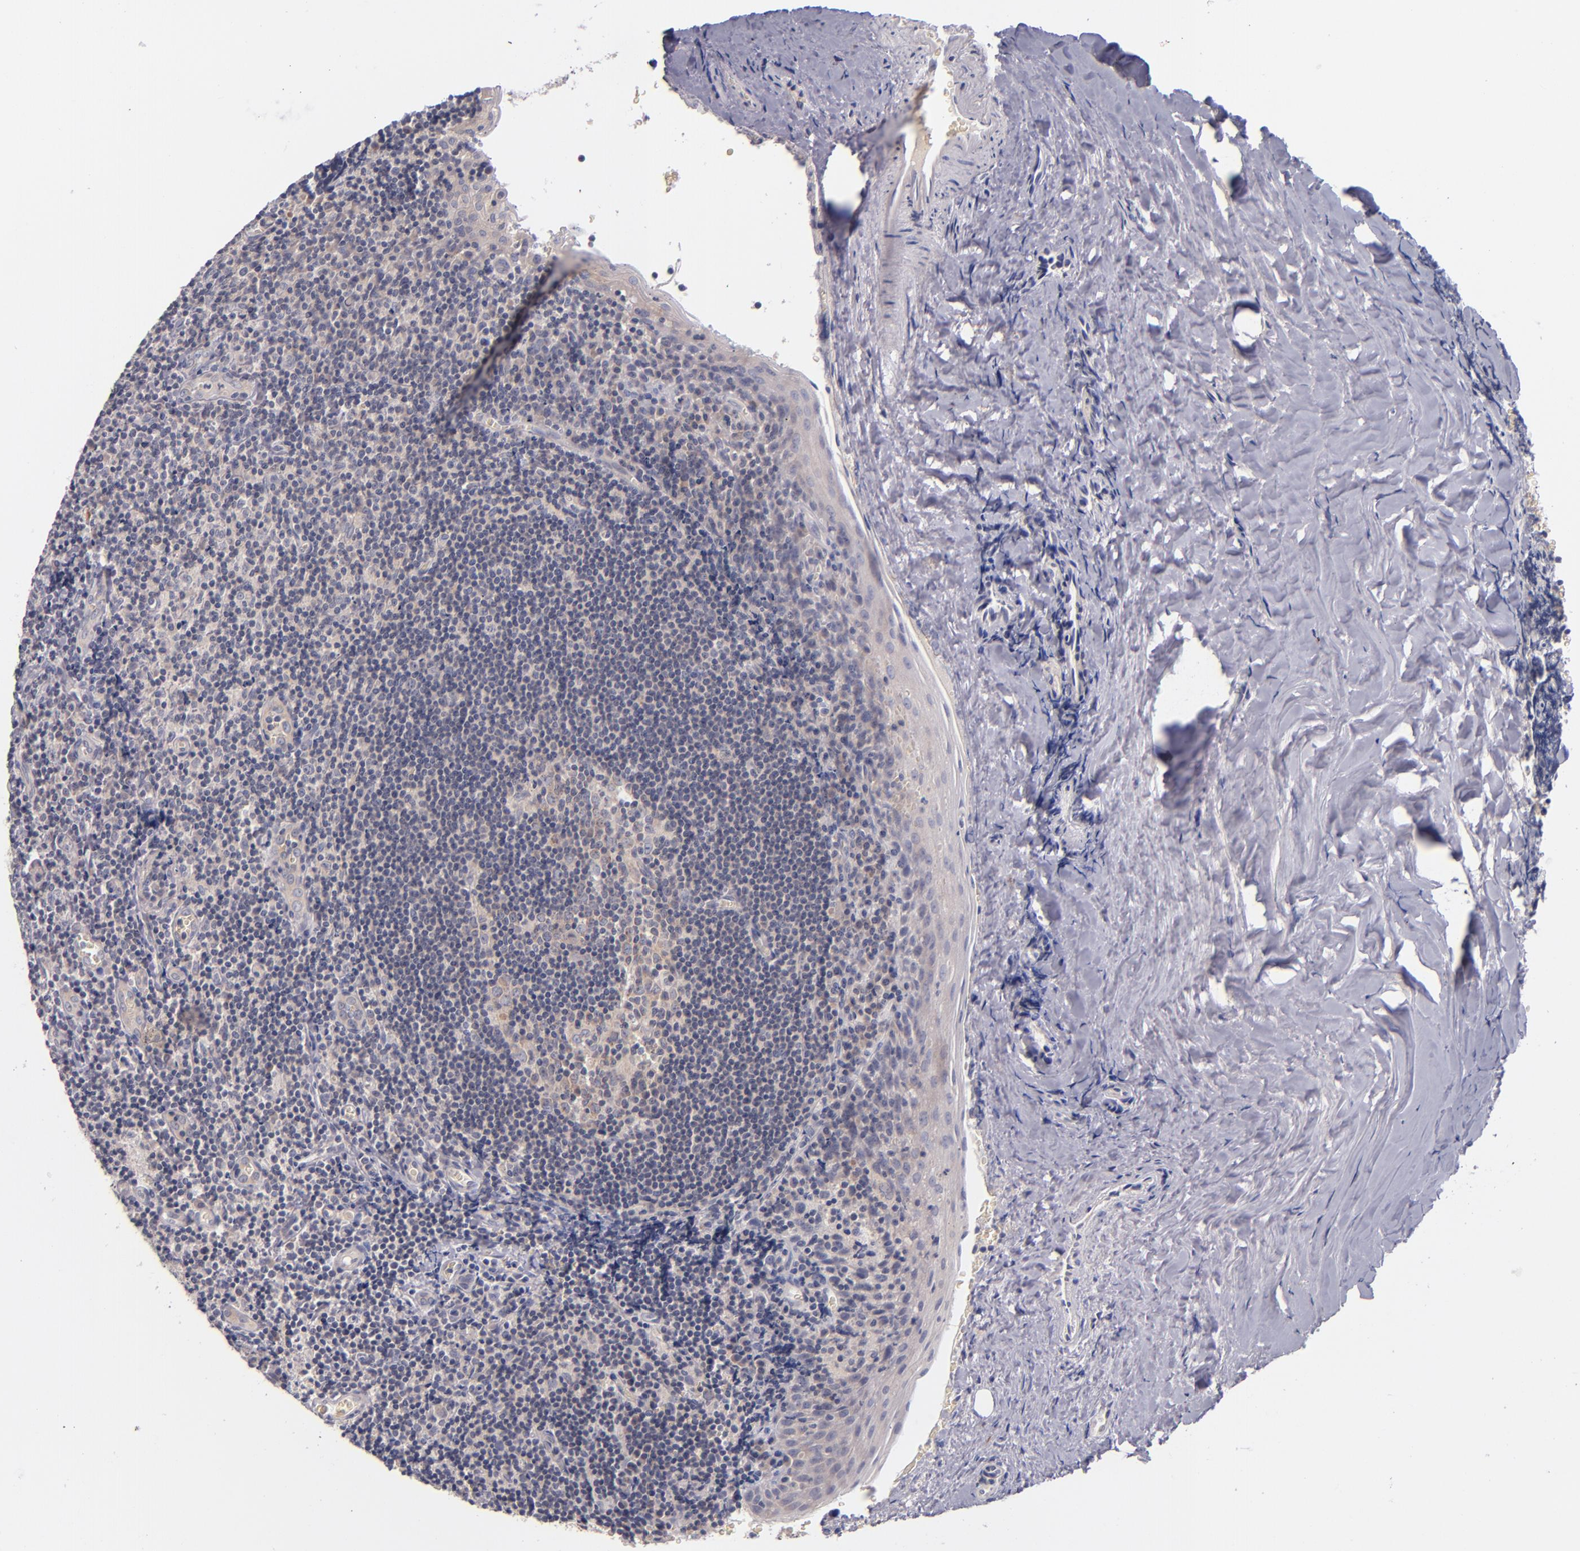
{"staining": {"intensity": "weak", "quantity": "25%-75%", "location": "cytoplasmic/membranous"}, "tissue": "tonsil", "cell_type": "Germinal center cells", "image_type": "normal", "snomed": [{"axis": "morphology", "description": "Normal tissue, NOS"}, {"axis": "topography", "description": "Tonsil"}], "caption": "Immunohistochemistry (IHC) (DAB (3,3'-diaminobenzidine)) staining of benign human tonsil demonstrates weak cytoplasmic/membranous protein expression in approximately 25%-75% of germinal center cells. (DAB (3,3'-diaminobenzidine) IHC with brightfield microscopy, high magnification).", "gene": "TSC2", "patient": {"sex": "male", "age": 20}}